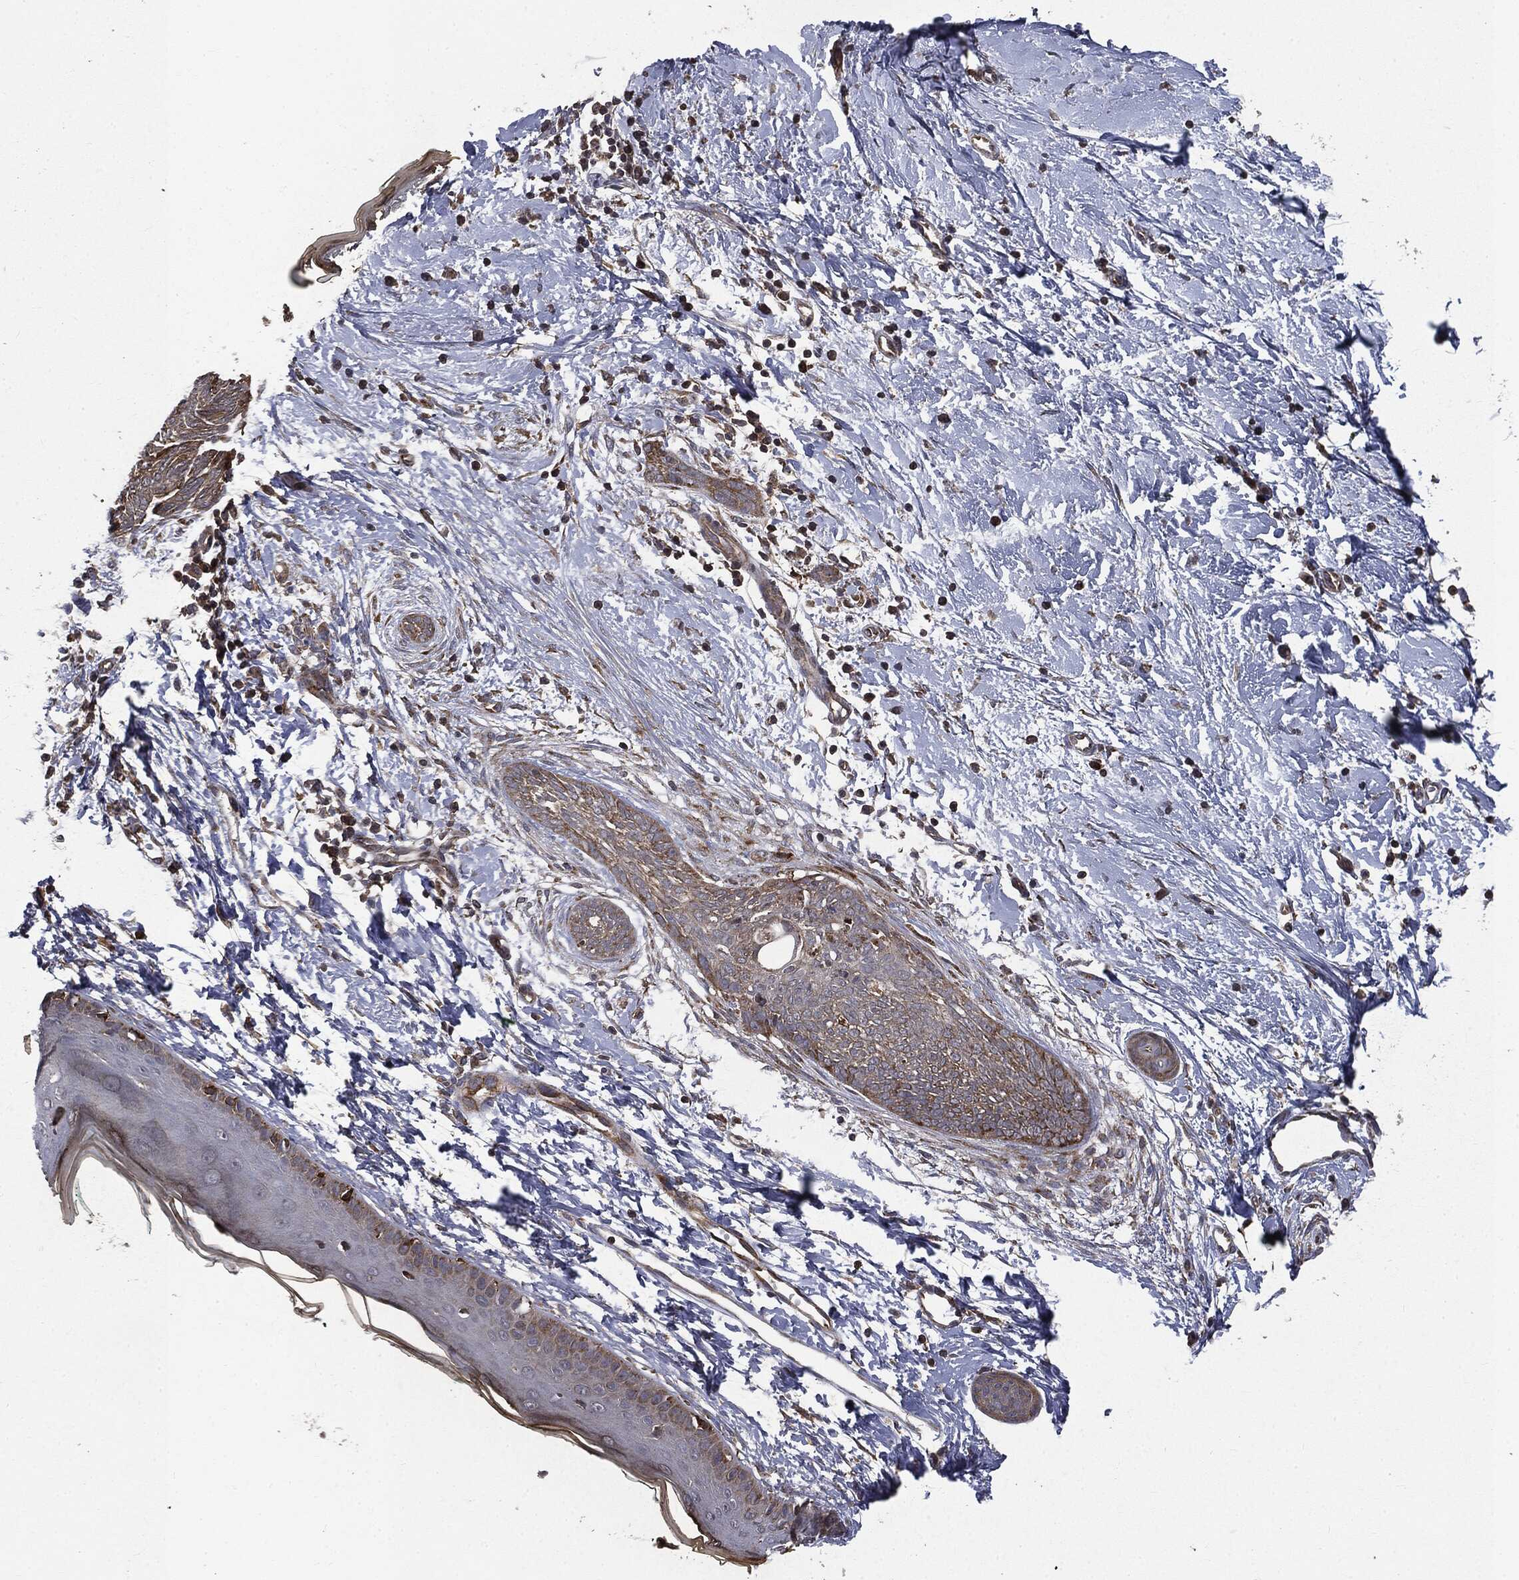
{"staining": {"intensity": "weak", "quantity": ">75%", "location": "cytoplasmic/membranous"}, "tissue": "skin cancer", "cell_type": "Tumor cells", "image_type": "cancer", "snomed": [{"axis": "morphology", "description": "Basal cell carcinoma"}, {"axis": "topography", "description": "Skin"}], "caption": "This histopathology image exhibits basal cell carcinoma (skin) stained with immunohistochemistry (IHC) to label a protein in brown. The cytoplasmic/membranous of tumor cells show weak positivity for the protein. Nuclei are counter-stained blue.", "gene": "PLOD3", "patient": {"sex": "female", "age": 65}}